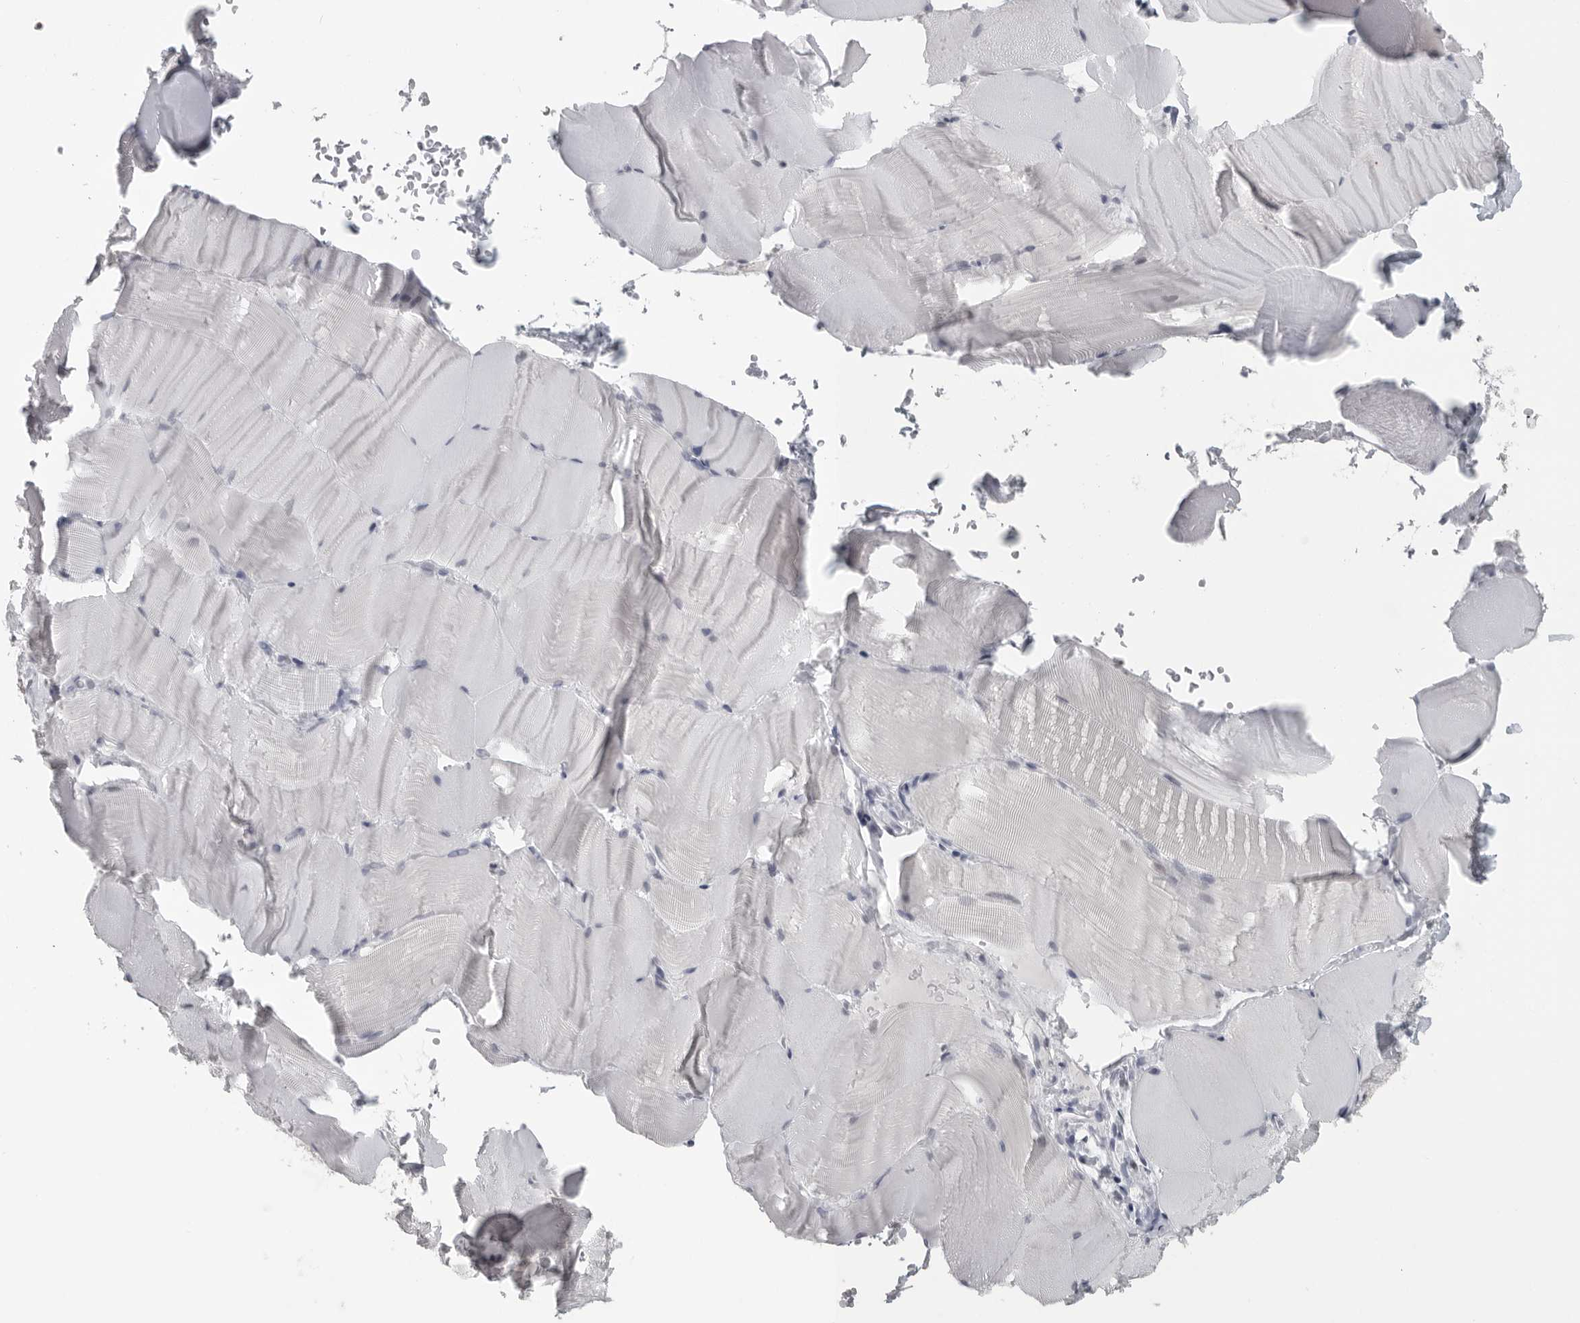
{"staining": {"intensity": "negative", "quantity": "none", "location": "none"}, "tissue": "skeletal muscle", "cell_type": "Myocytes", "image_type": "normal", "snomed": [{"axis": "morphology", "description": "Normal tissue, NOS"}, {"axis": "topography", "description": "Skeletal muscle"}, {"axis": "topography", "description": "Parathyroid gland"}], "caption": "Myocytes are negative for brown protein staining in unremarkable skeletal muscle. (Stains: DAB immunohistochemistry (IHC) with hematoxylin counter stain, Microscopy: brightfield microscopy at high magnification).", "gene": "SATB2", "patient": {"sex": "female", "age": 37}}